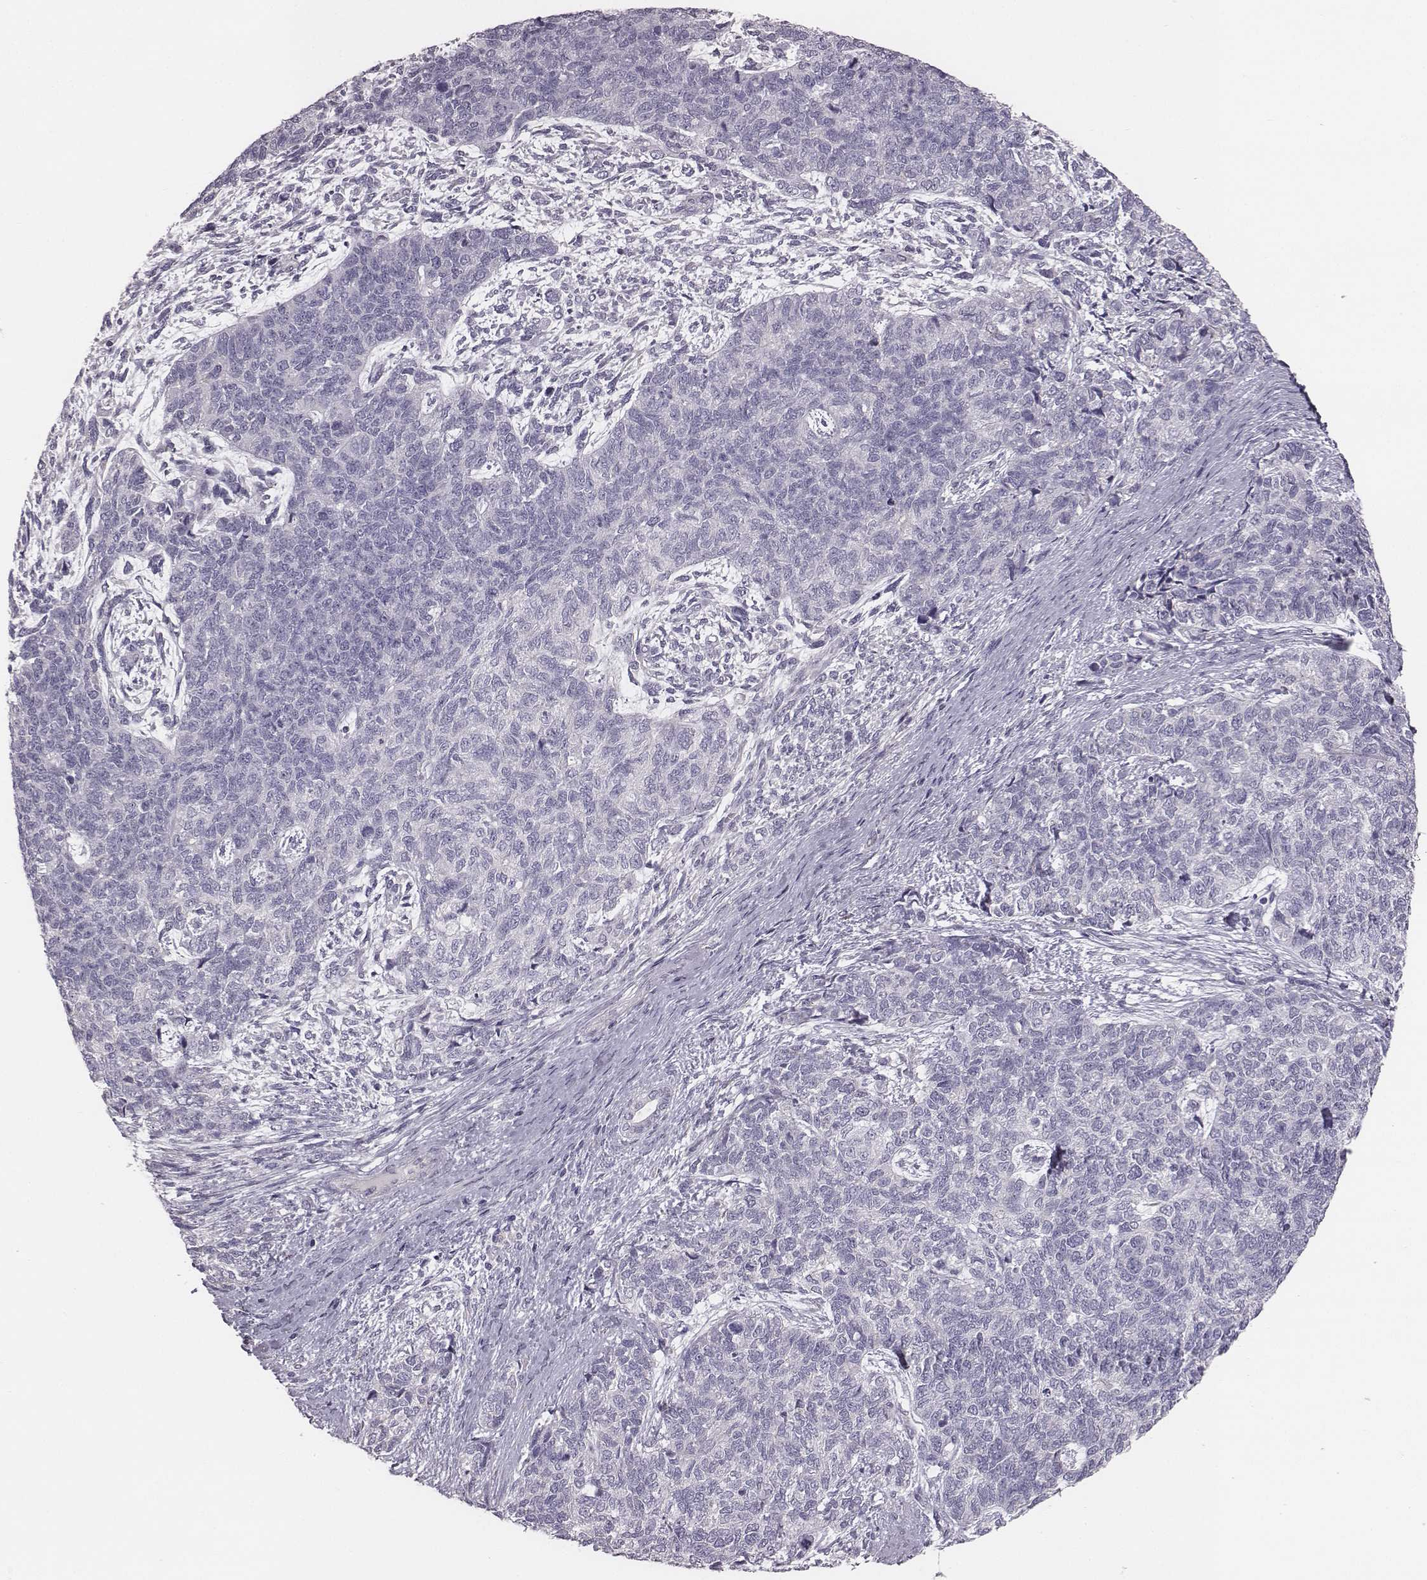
{"staining": {"intensity": "negative", "quantity": "none", "location": "none"}, "tissue": "cervical cancer", "cell_type": "Tumor cells", "image_type": "cancer", "snomed": [{"axis": "morphology", "description": "Squamous cell carcinoma, NOS"}, {"axis": "topography", "description": "Cervix"}], "caption": "Cervical cancer (squamous cell carcinoma) was stained to show a protein in brown. There is no significant positivity in tumor cells.", "gene": "C6orf58", "patient": {"sex": "female", "age": 63}}